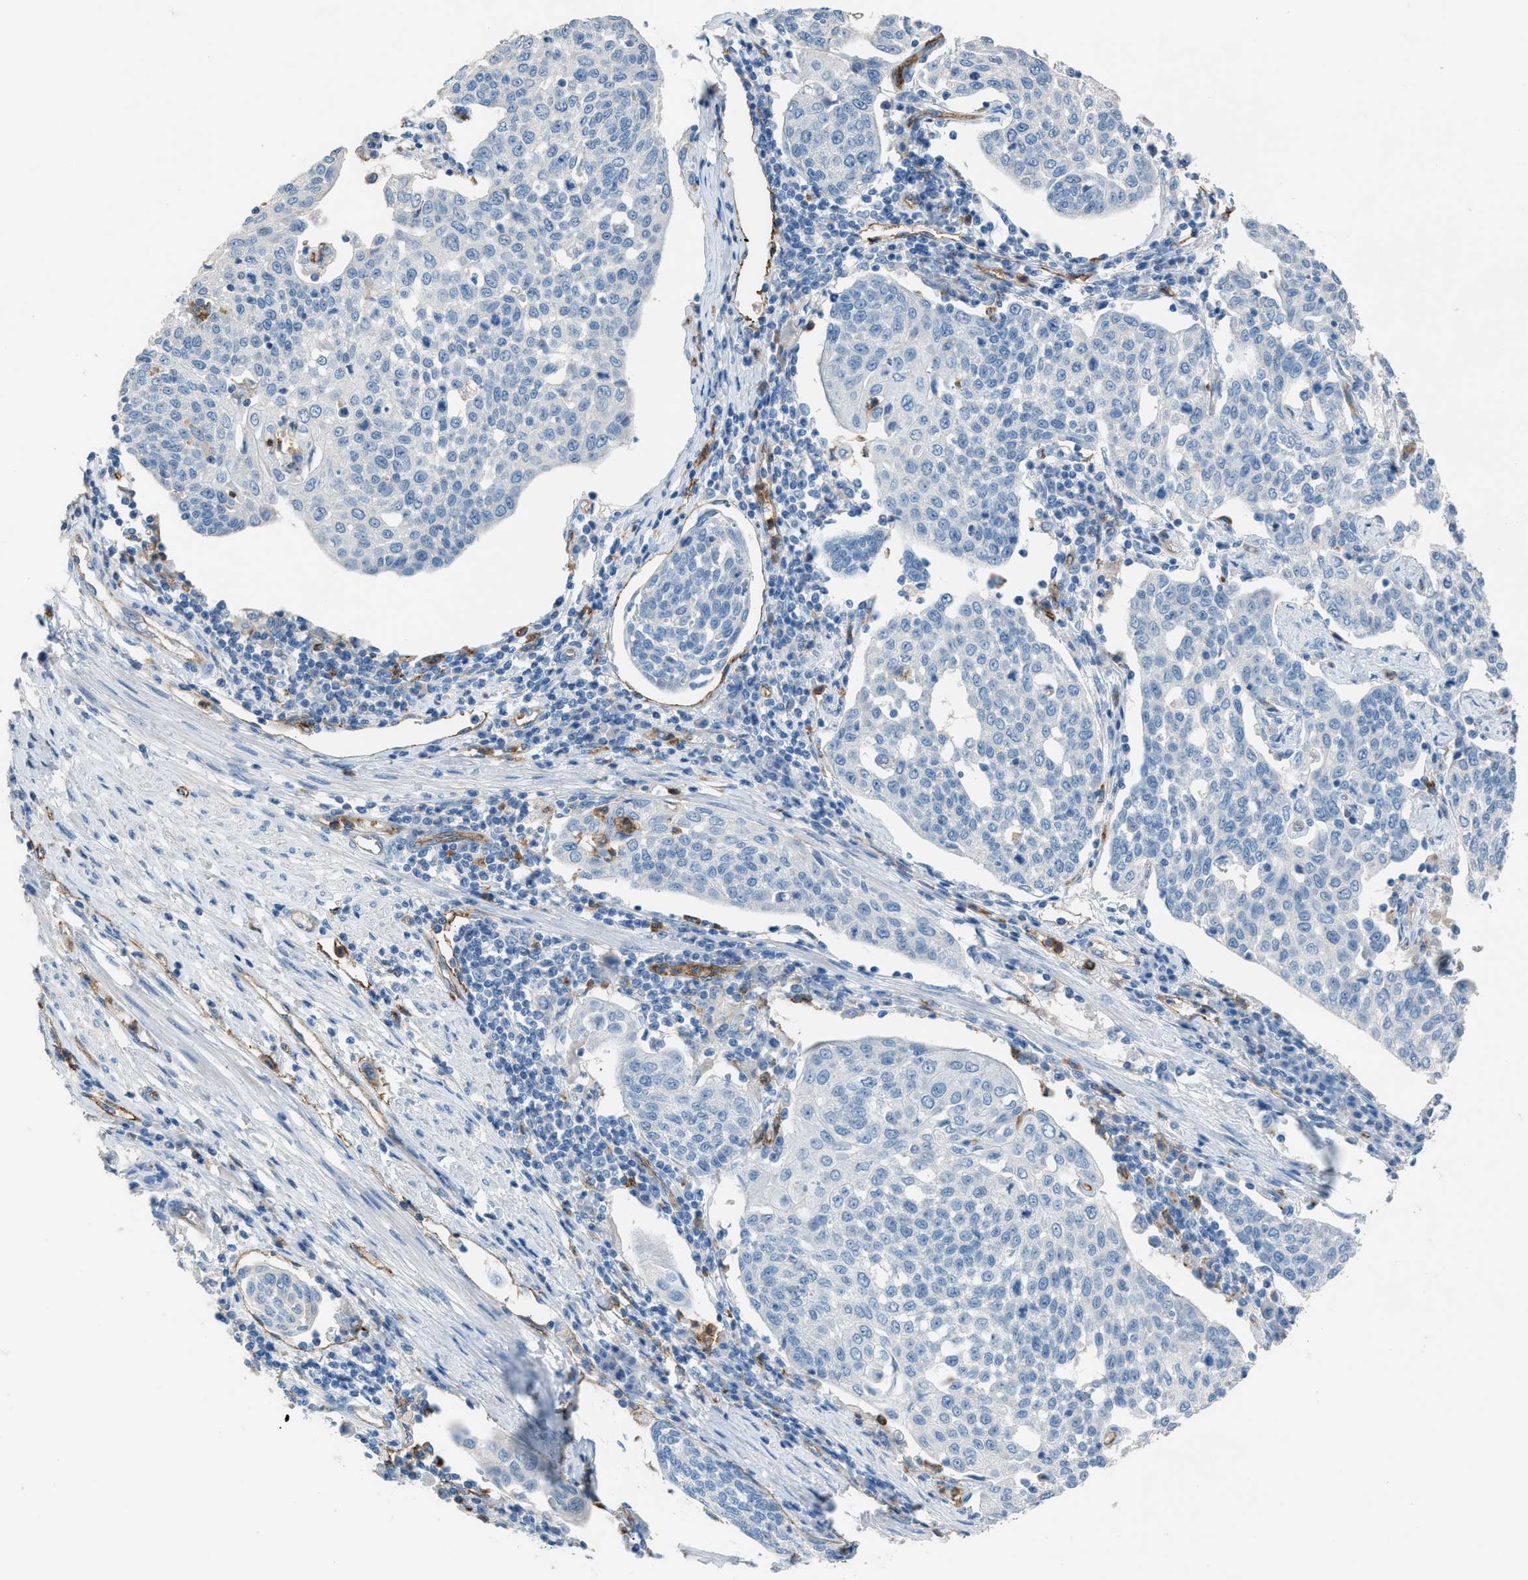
{"staining": {"intensity": "negative", "quantity": "none", "location": "none"}, "tissue": "cervical cancer", "cell_type": "Tumor cells", "image_type": "cancer", "snomed": [{"axis": "morphology", "description": "Squamous cell carcinoma, NOS"}, {"axis": "topography", "description": "Cervix"}], "caption": "Cervical squamous cell carcinoma stained for a protein using immunohistochemistry (IHC) shows no positivity tumor cells.", "gene": "DYSF", "patient": {"sex": "female", "age": 34}}